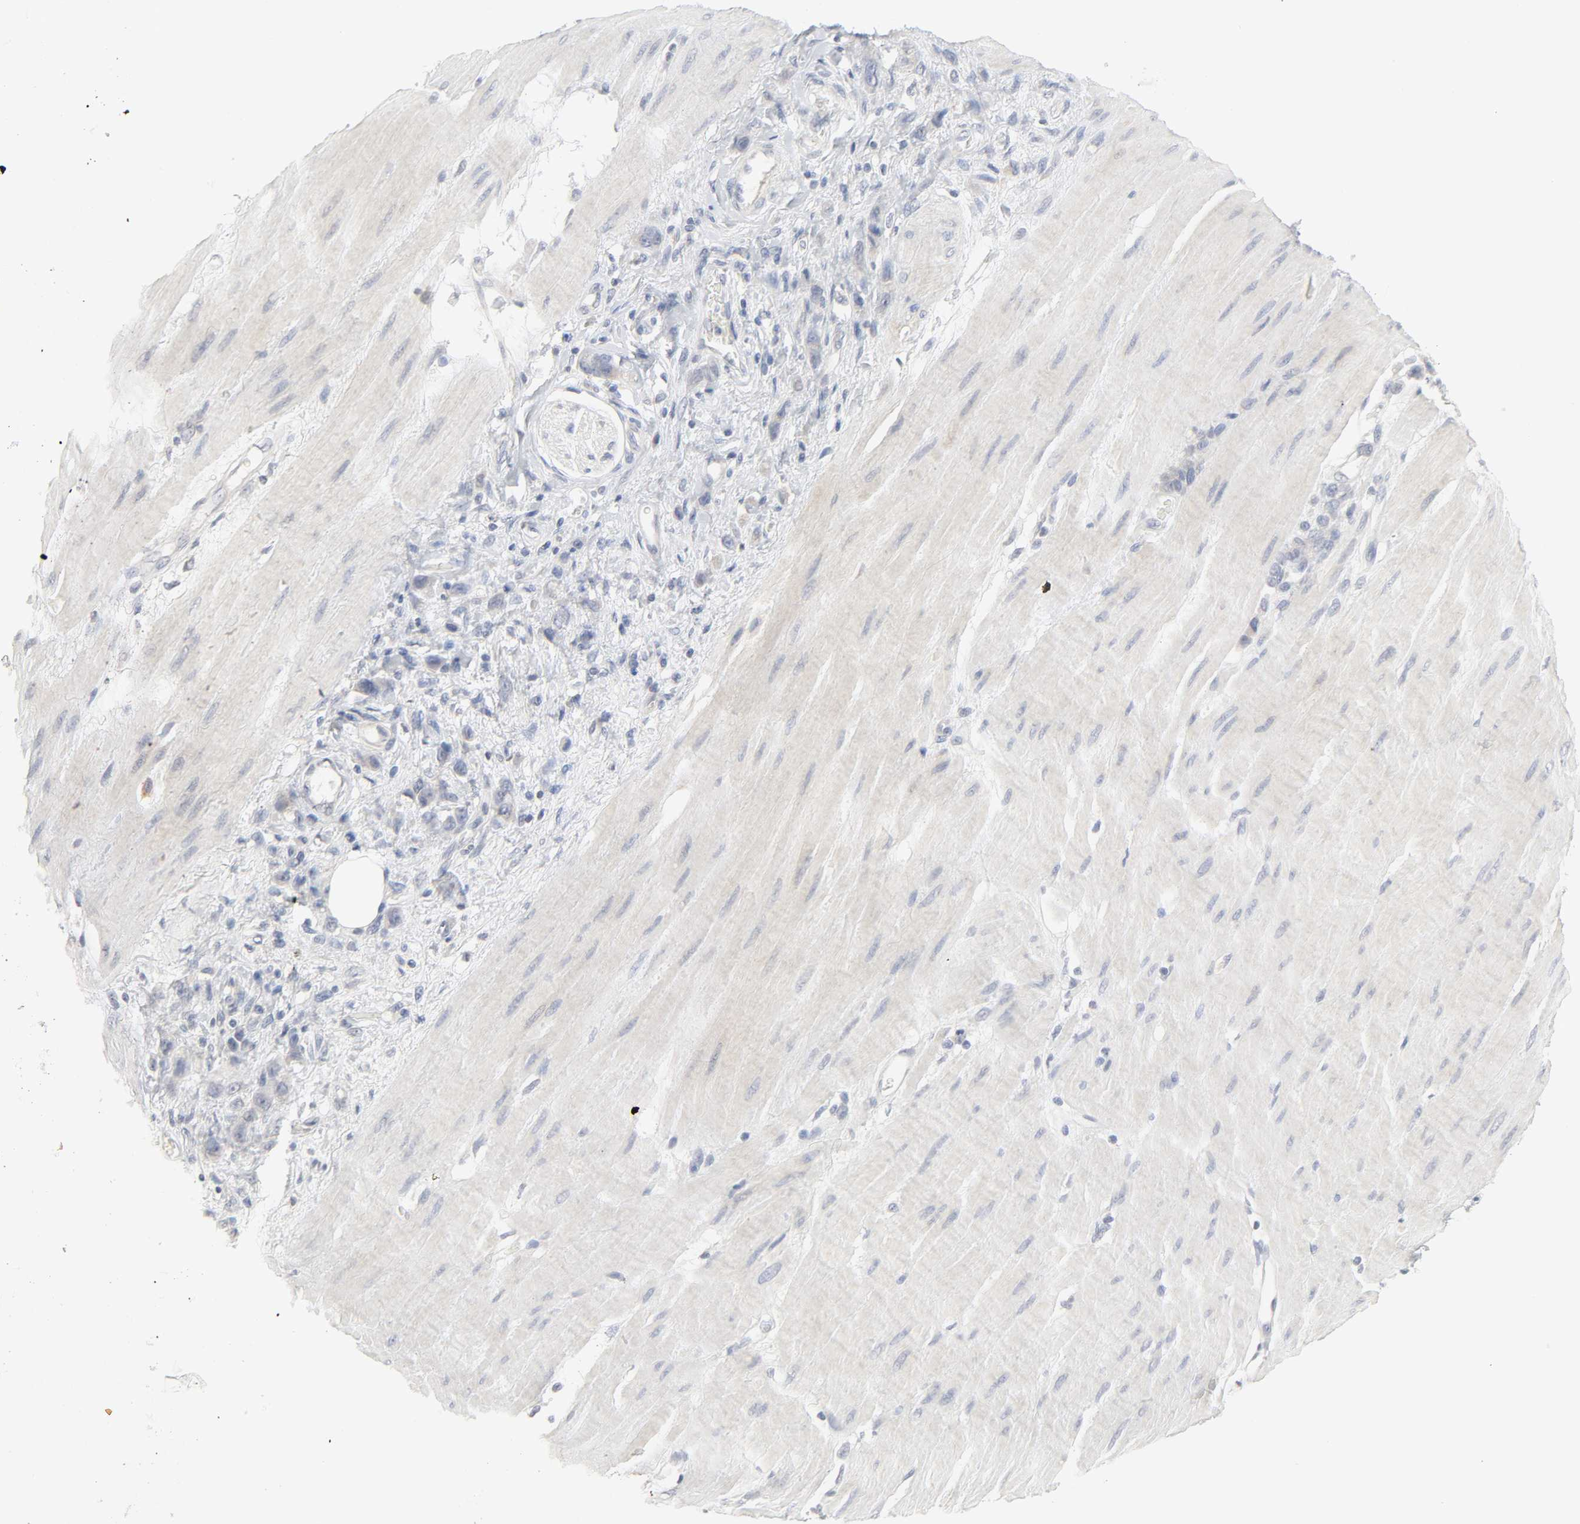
{"staining": {"intensity": "negative", "quantity": "none", "location": "none"}, "tissue": "stomach cancer", "cell_type": "Tumor cells", "image_type": "cancer", "snomed": [{"axis": "morphology", "description": "Adenocarcinoma, NOS"}, {"axis": "topography", "description": "Stomach"}], "caption": "DAB (3,3'-diaminobenzidine) immunohistochemical staining of human stomach cancer demonstrates no significant staining in tumor cells. The staining was performed using DAB (3,3'-diaminobenzidine) to visualize the protein expression in brown, while the nuclei were stained in blue with hematoxylin (Magnification: 20x).", "gene": "CLEC4E", "patient": {"sex": "male", "age": 82}}